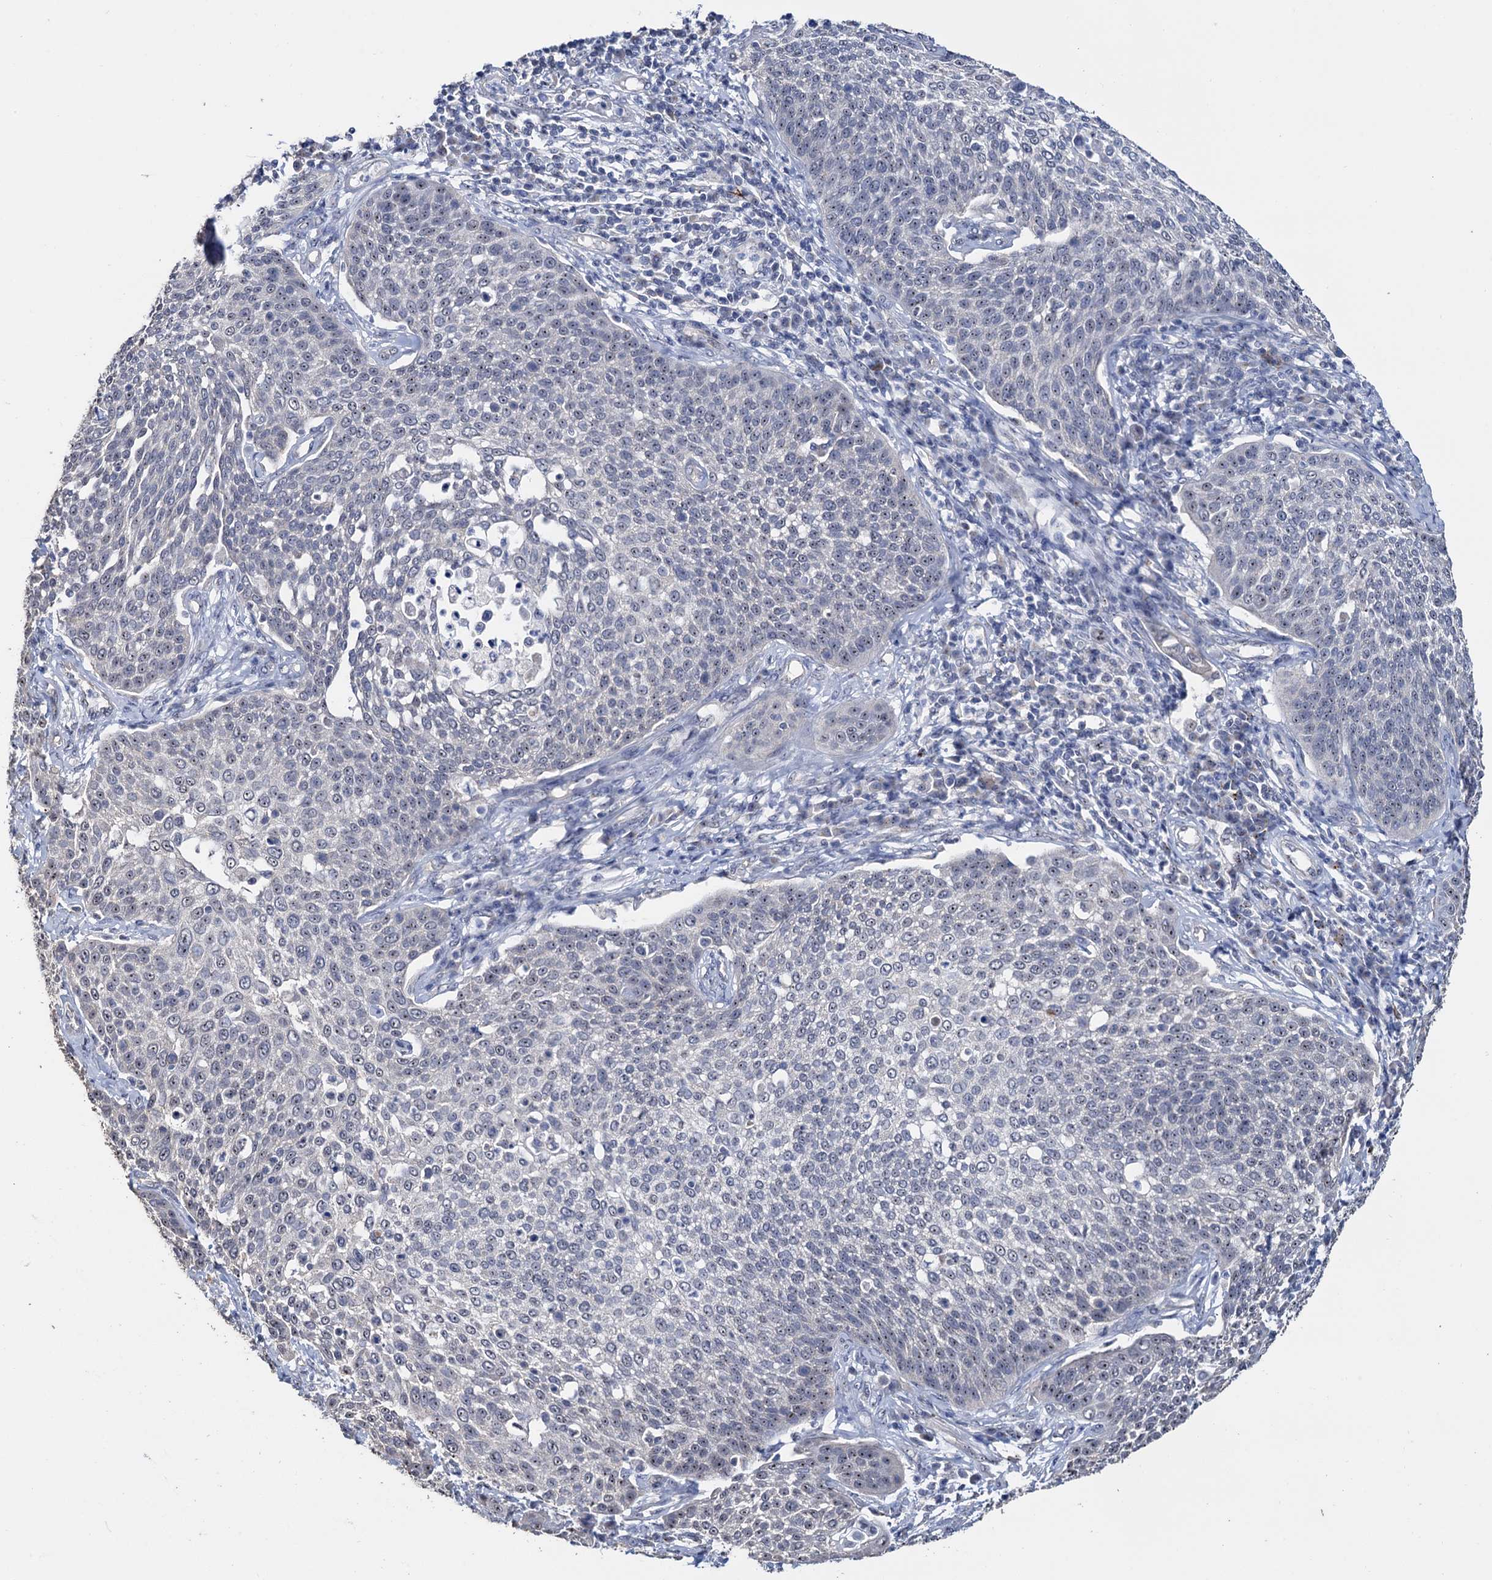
{"staining": {"intensity": "weak", "quantity": "<25%", "location": "nuclear"}, "tissue": "cervical cancer", "cell_type": "Tumor cells", "image_type": "cancer", "snomed": [{"axis": "morphology", "description": "Squamous cell carcinoma, NOS"}, {"axis": "topography", "description": "Cervix"}], "caption": "An image of human cervical squamous cell carcinoma is negative for staining in tumor cells.", "gene": "C2CD3", "patient": {"sex": "female", "age": 34}}